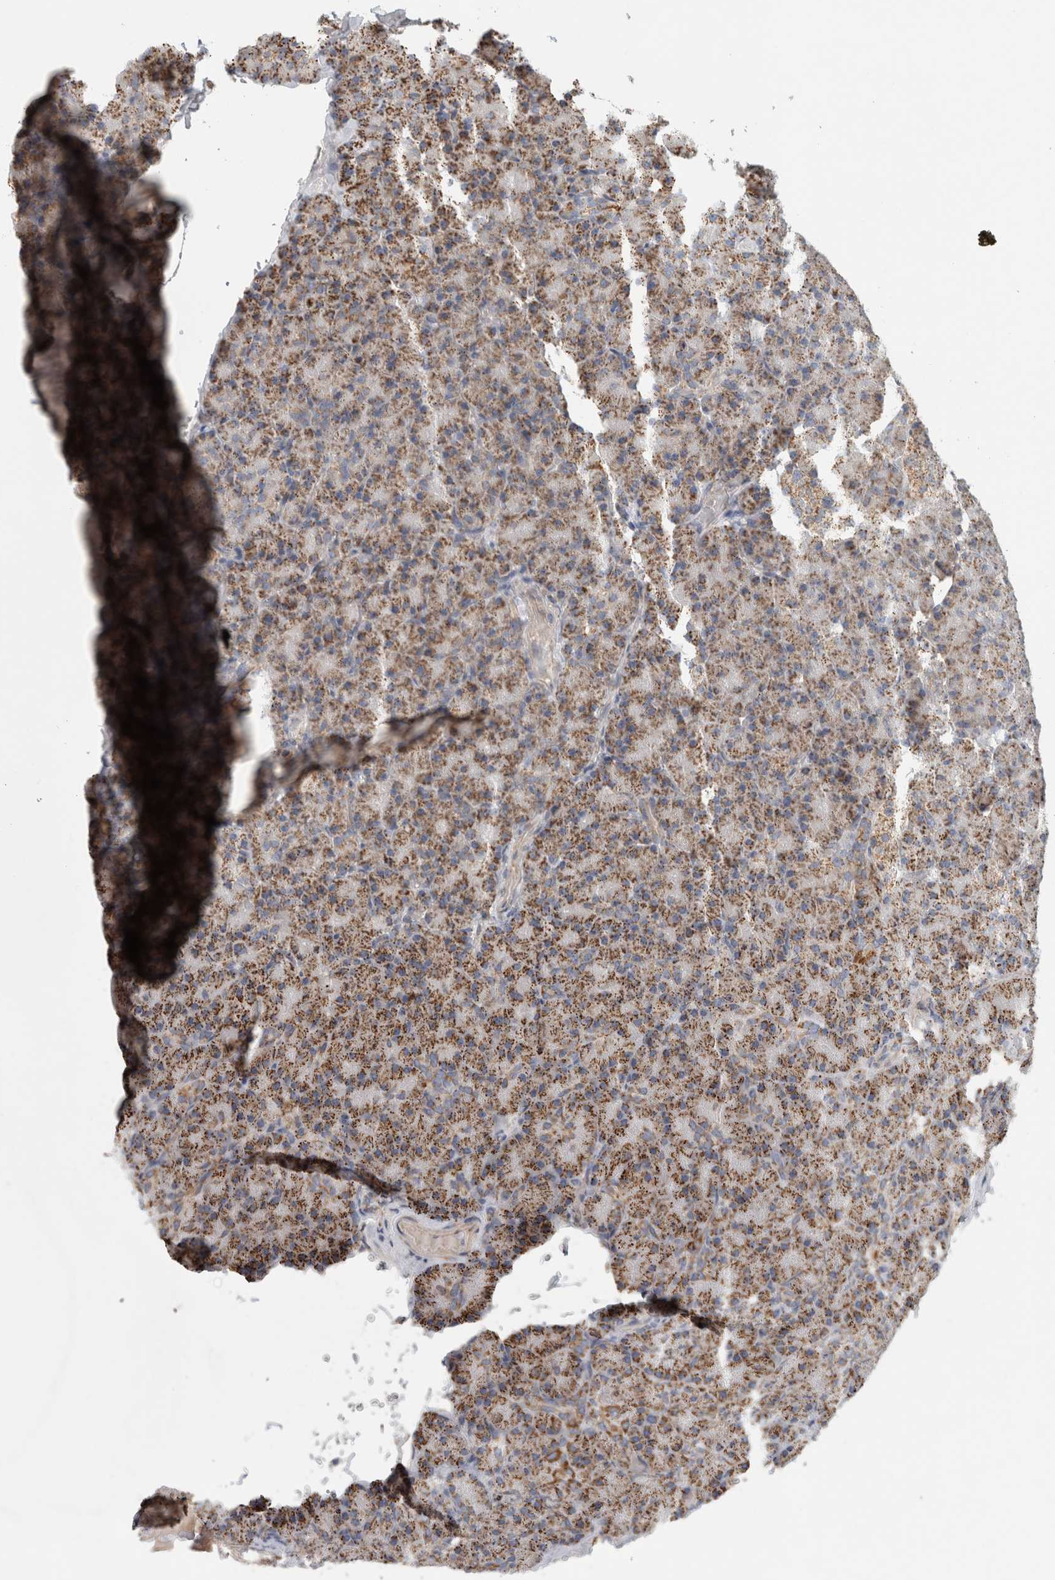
{"staining": {"intensity": "moderate", "quantity": ">75%", "location": "cytoplasmic/membranous"}, "tissue": "pancreas", "cell_type": "Exocrine glandular cells", "image_type": "normal", "snomed": [{"axis": "morphology", "description": "Normal tissue, NOS"}, {"axis": "topography", "description": "Pancreas"}], "caption": "Immunohistochemical staining of unremarkable human pancreas shows medium levels of moderate cytoplasmic/membranous staining in about >75% of exocrine glandular cells.", "gene": "ST8SIA1", "patient": {"sex": "female", "age": 43}}